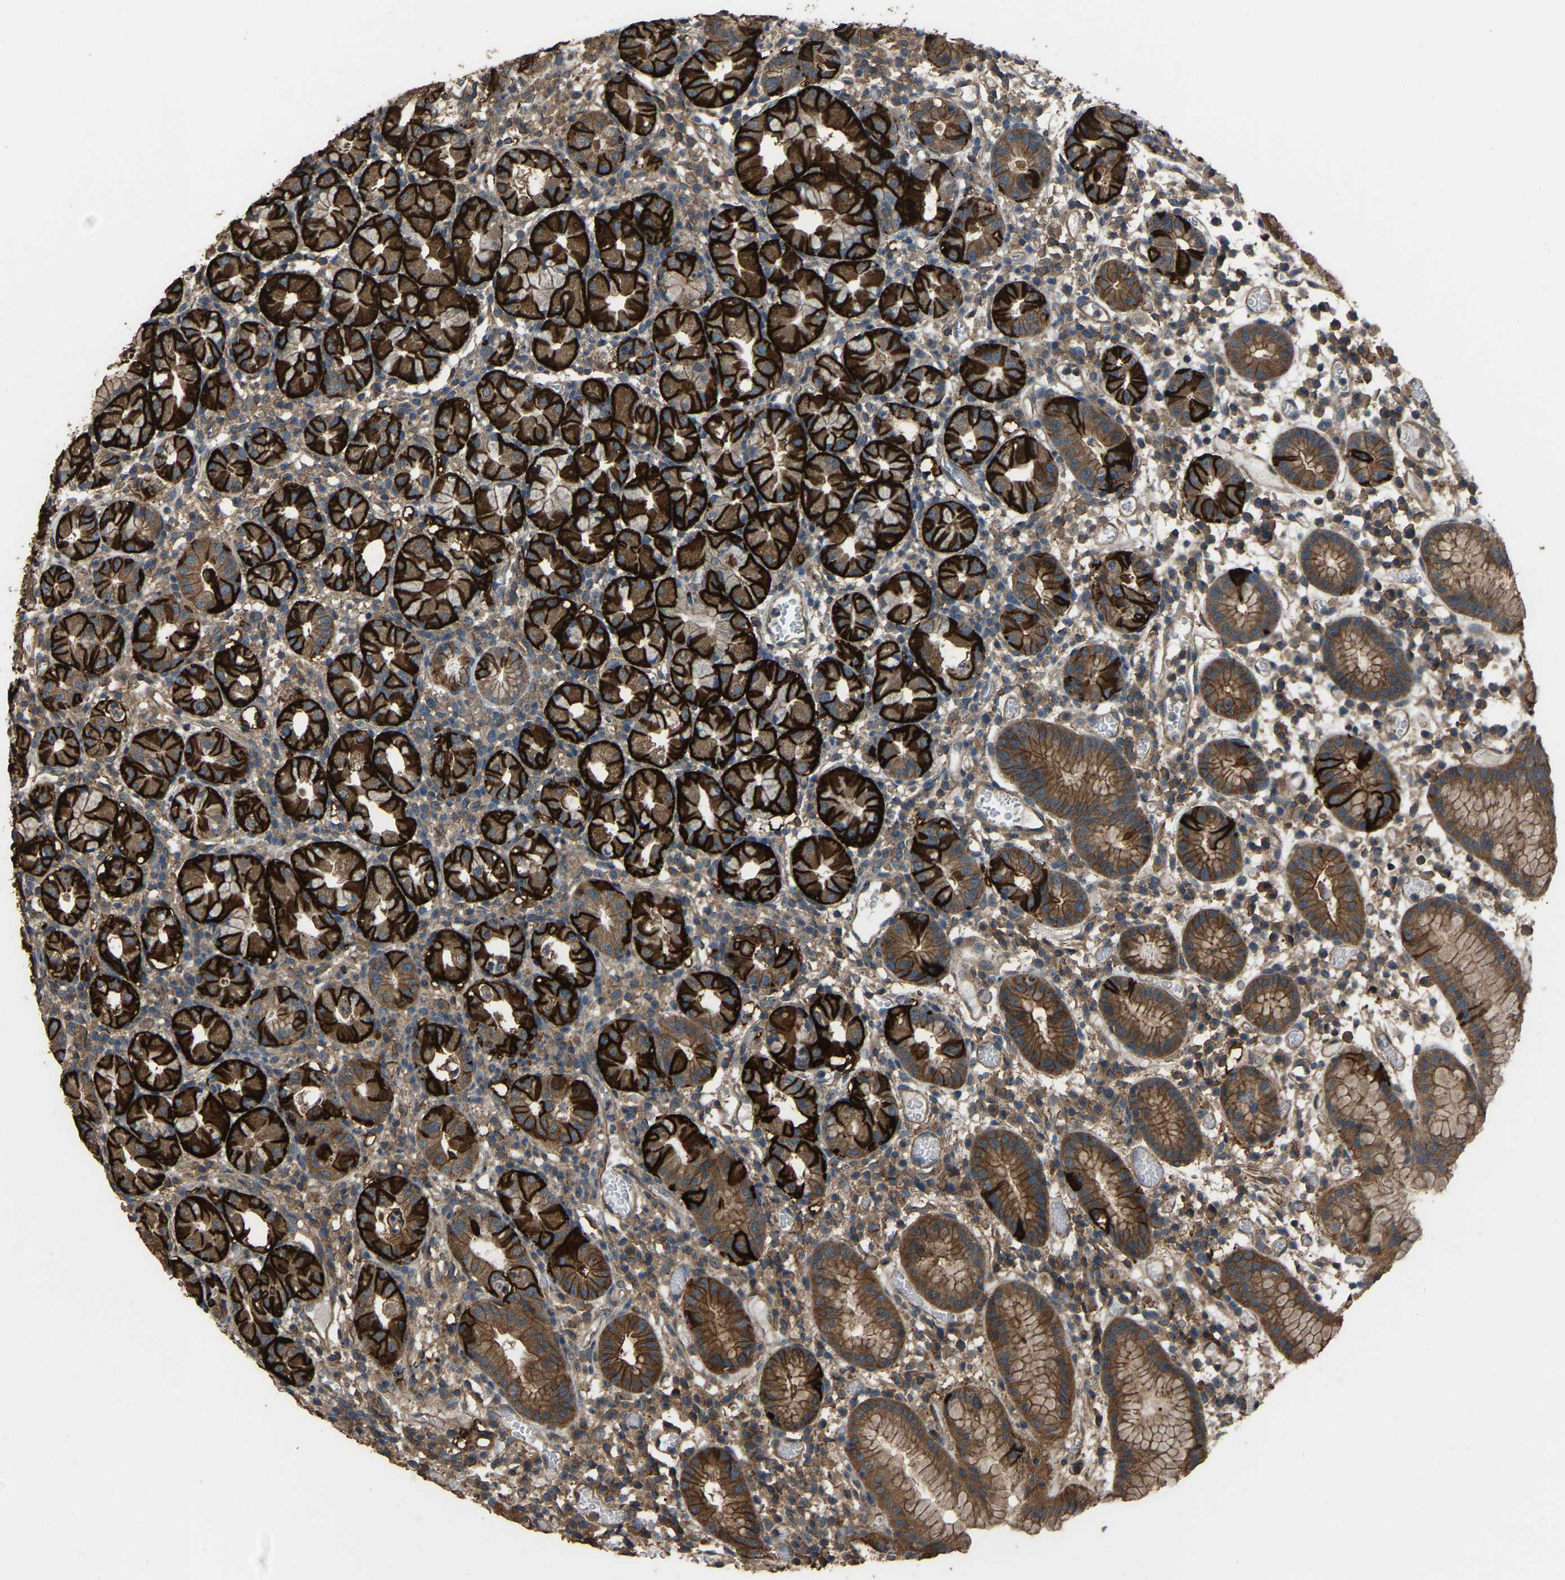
{"staining": {"intensity": "strong", "quantity": "25%-75%", "location": "cytoplasmic/membranous"}, "tissue": "stomach", "cell_type": "Glandular cells", "image_type": "normal", "snomed": [{"axis": "morphology", "description": "Normal tissue, NOS"}, {"axis": "topography", "description": "Stomach"}, {"axis": "topography", "description": "Stomach, lower"}], "caption": "DAB immunohistochemical staining of benign stomach shows strong cytoplasmic/membranous protein staining in approximately 25%-75% of glandular cells.", "gene": "SLC4A2", "patient": {"sex": "female", "age": 75}}